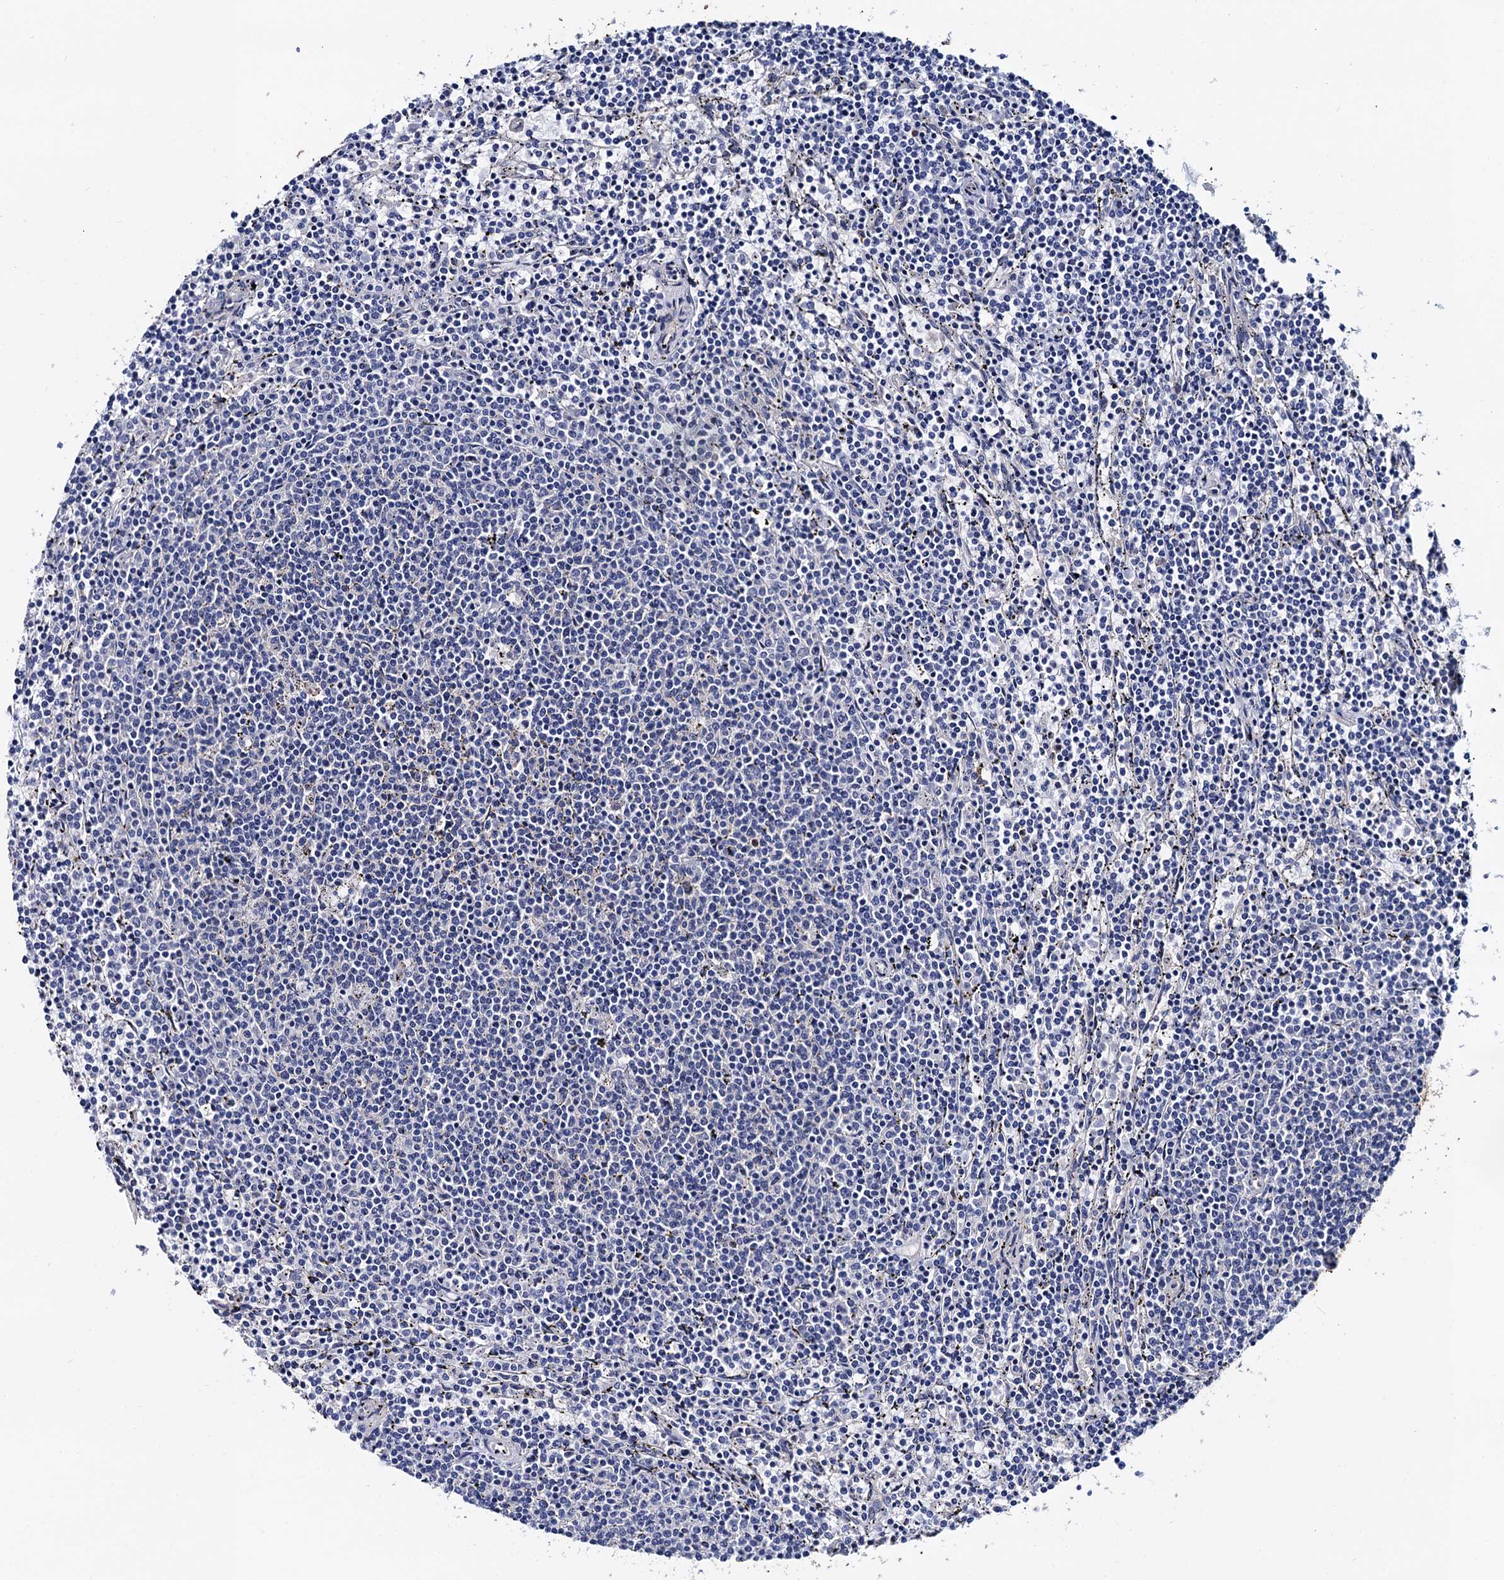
{"staining": {"intensity": "negative", "quantity": "none", "location": "none"}, "tissue": "lymphoma", "cell_type": "Tumor cells", "image_type": "cancer", "snomed": [{"axis": "morphology", "description": "Malignant lymphoma, non-Hodgkin's type, Low grade"}, {"axis": "topography", "description": "Spleen"}], "caption": "Malignant lymphoma, non-Hodgkin's type (low-grade) was stained to show a protein in brown. There is no significant staining in tumor cells.", "gene": "ZDHHC18", "patient": {"sex": "female", "age": 50}}